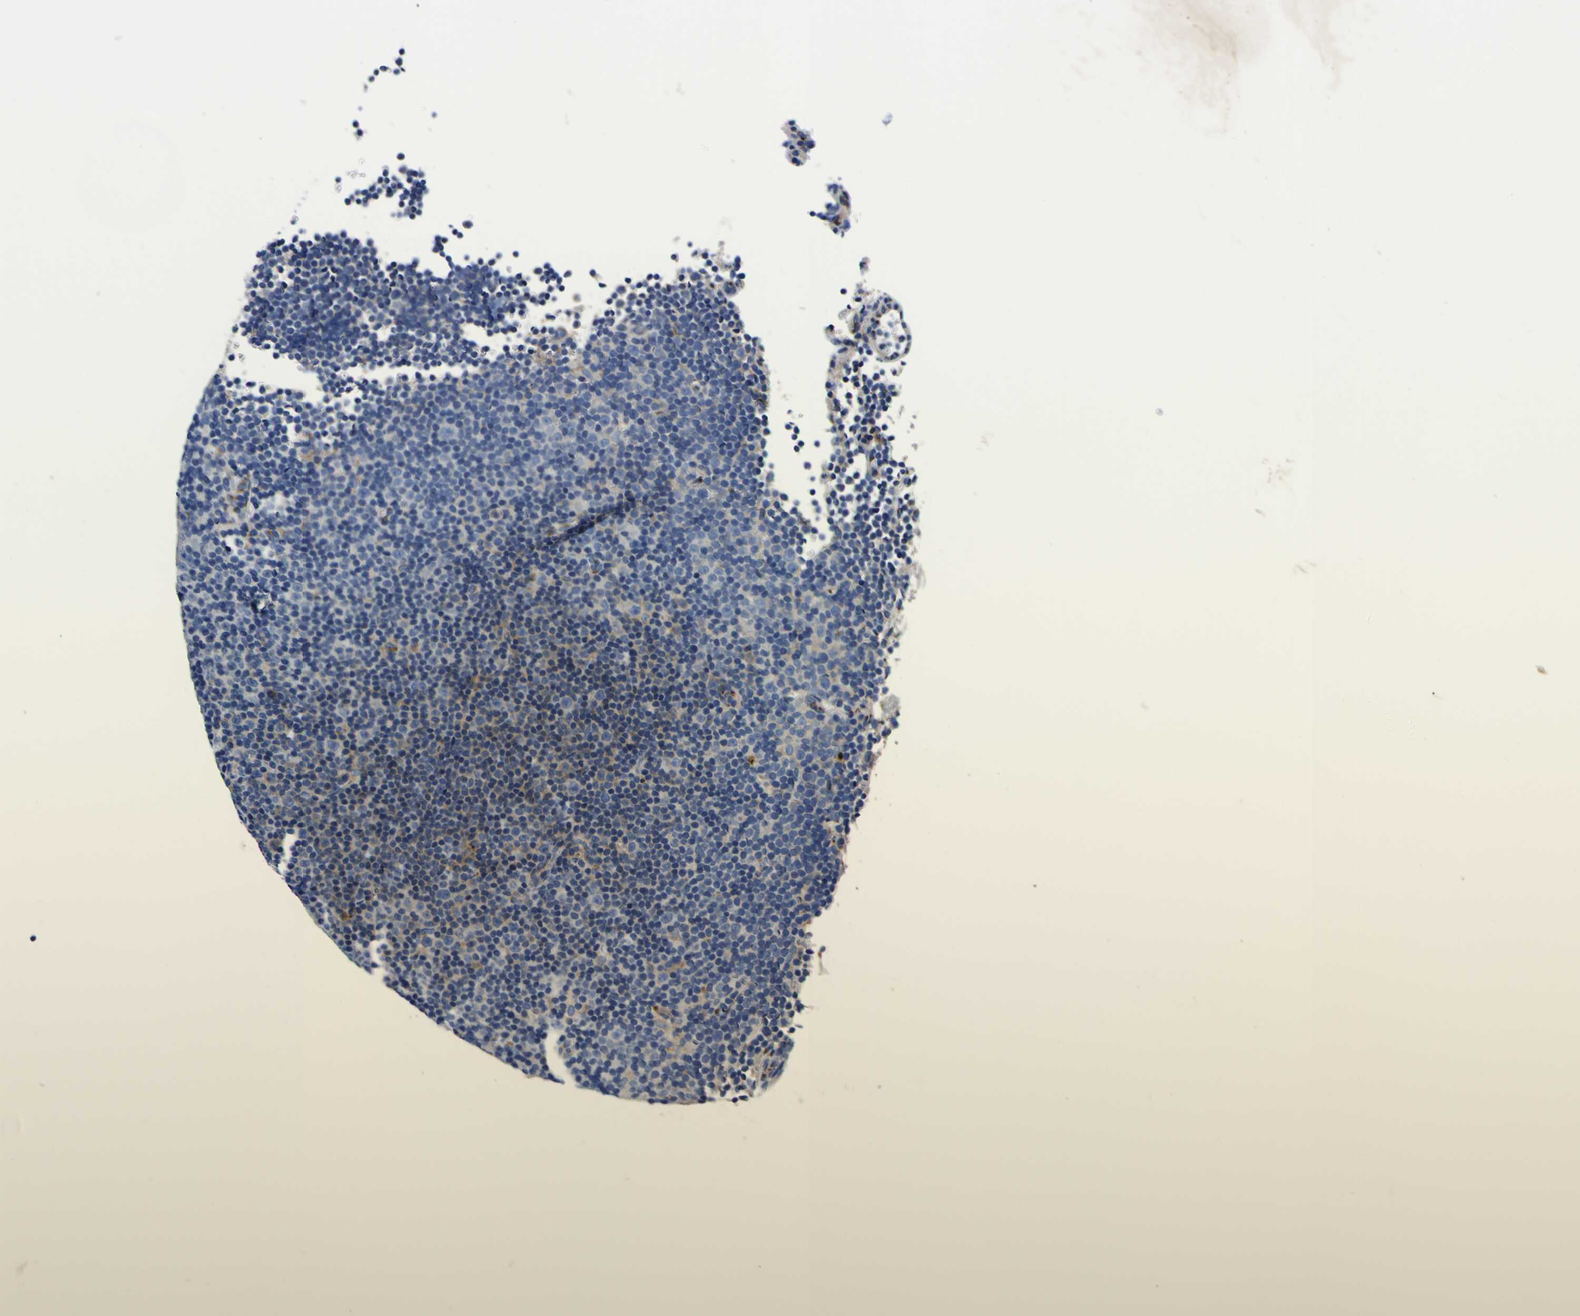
{"staining": {"intensity": "negative", "quantity": "none", "location": "none"}, "tissue": "lymphoma", "cell_type": "Tumor cells", "image_type": "cancer", "snomed": [{"axis": "morphology", "description": "Malignant lymphoma, non-Hodgkin's type, Low grade"}, {"axis": "topography", "description": "Lymph node"}], "caption": "This is an IHC photomicrograph of lymphoma. There is no staining in tumor cells.", "gene": "COA1", "patient": {"sex": "female", "age": 67}}